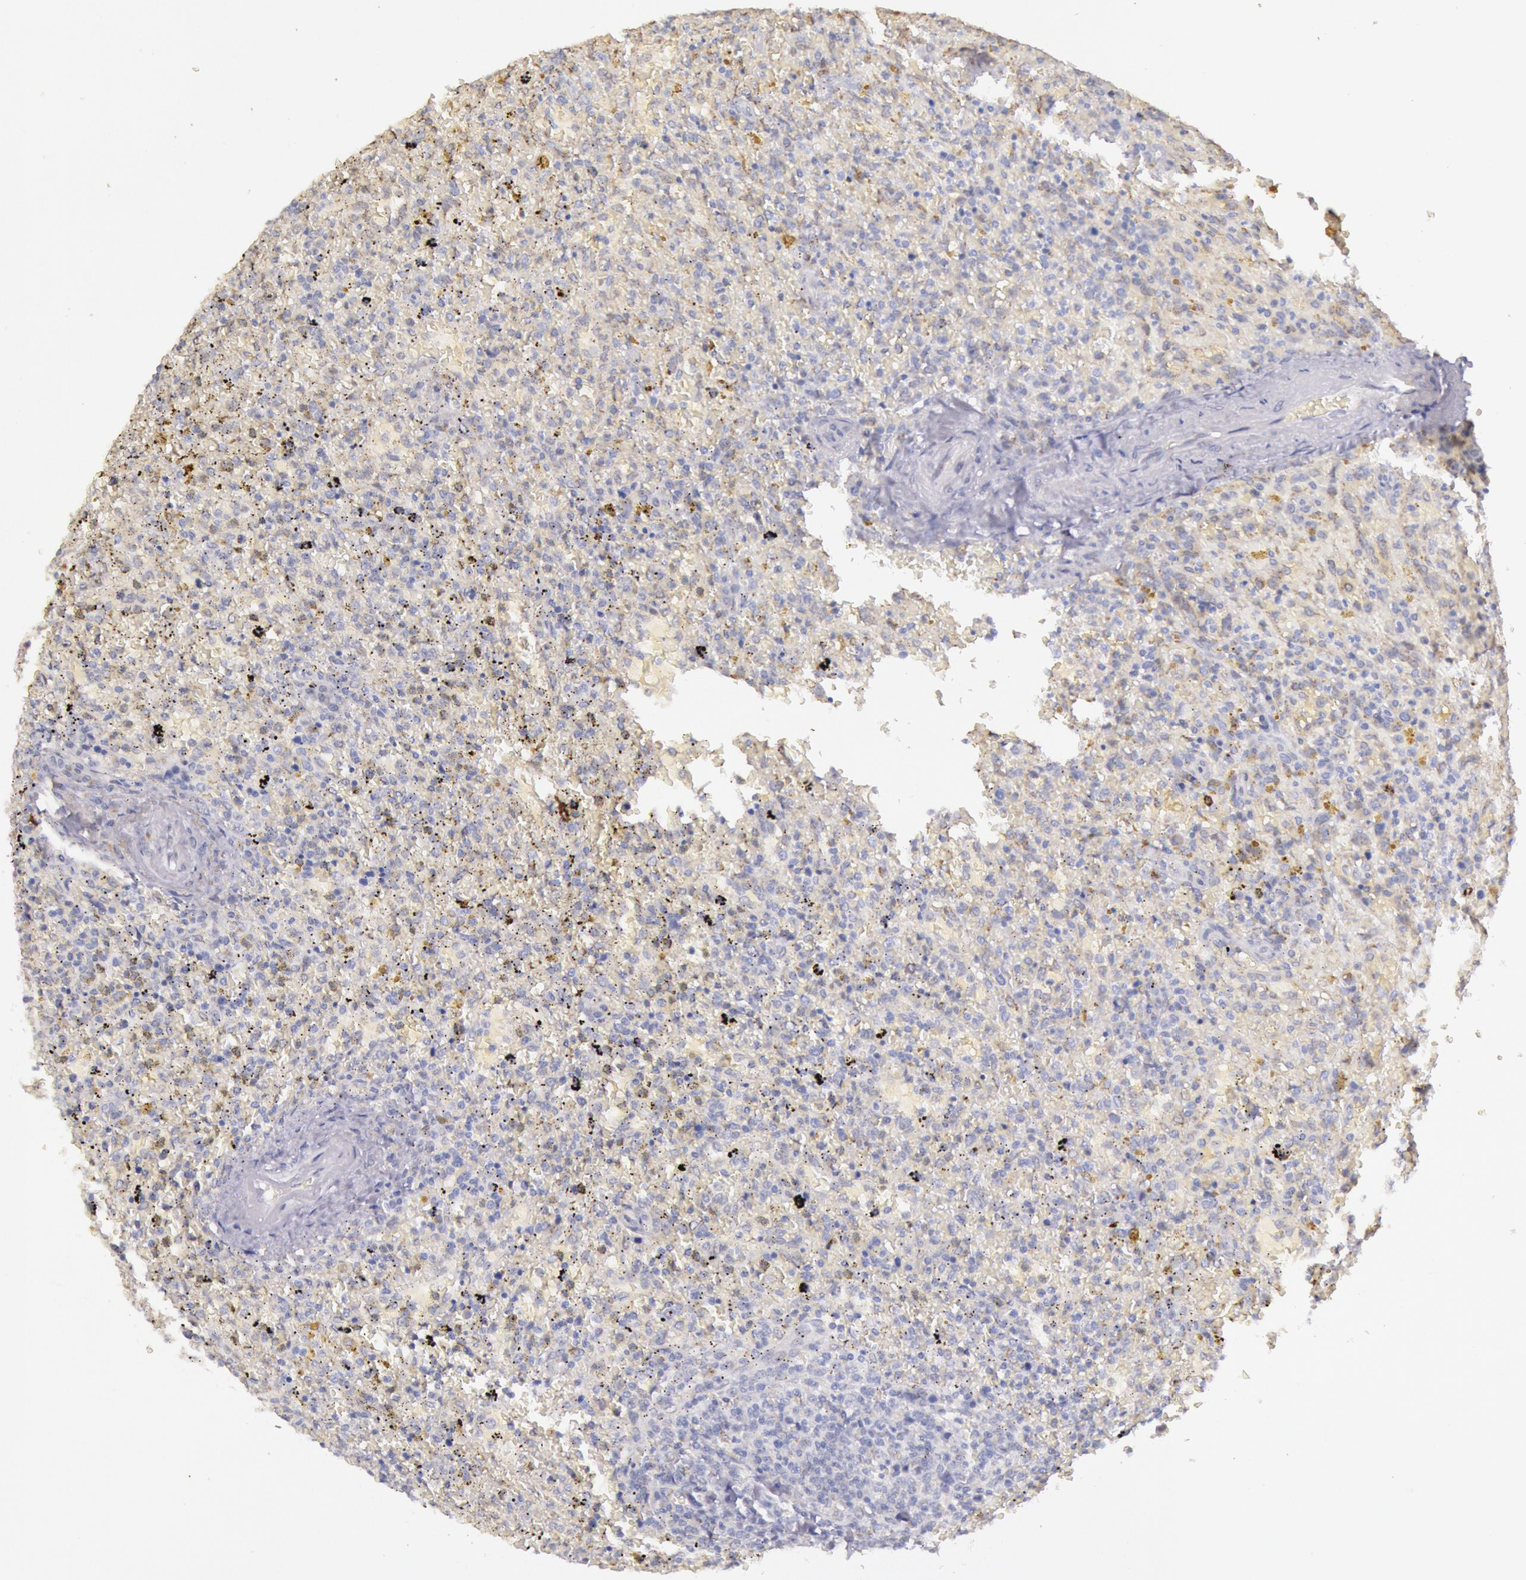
{"staining": {"intensity": "weak", "quantity": "25%-75%", "location": "cytoplasmic/membranous"}, "tissue": "lymphoma", "cell_type": "Tumor cells", "image_type": "cancer", "snomed": [{"axis": "morphology", "description": "Malignant lymphoma, non-Hodgkin's type, High grade"}, {"axis": "topography", "description": "Spleen"}, {"axis": "topography", "description": "Lymph node"}], "caption": "High-magnification brightfield microscopy of lymphoma stained with DAB (3,3'-diaminobenzidine) (brown) and counterstained with hematoxylin (blue). tumor cells exhibit weak cytoplasmic/membranous staining is seen in about25%-75% of cells.", "gene": "FRMD6", "patient": {"sex": "female", "age": 70}}